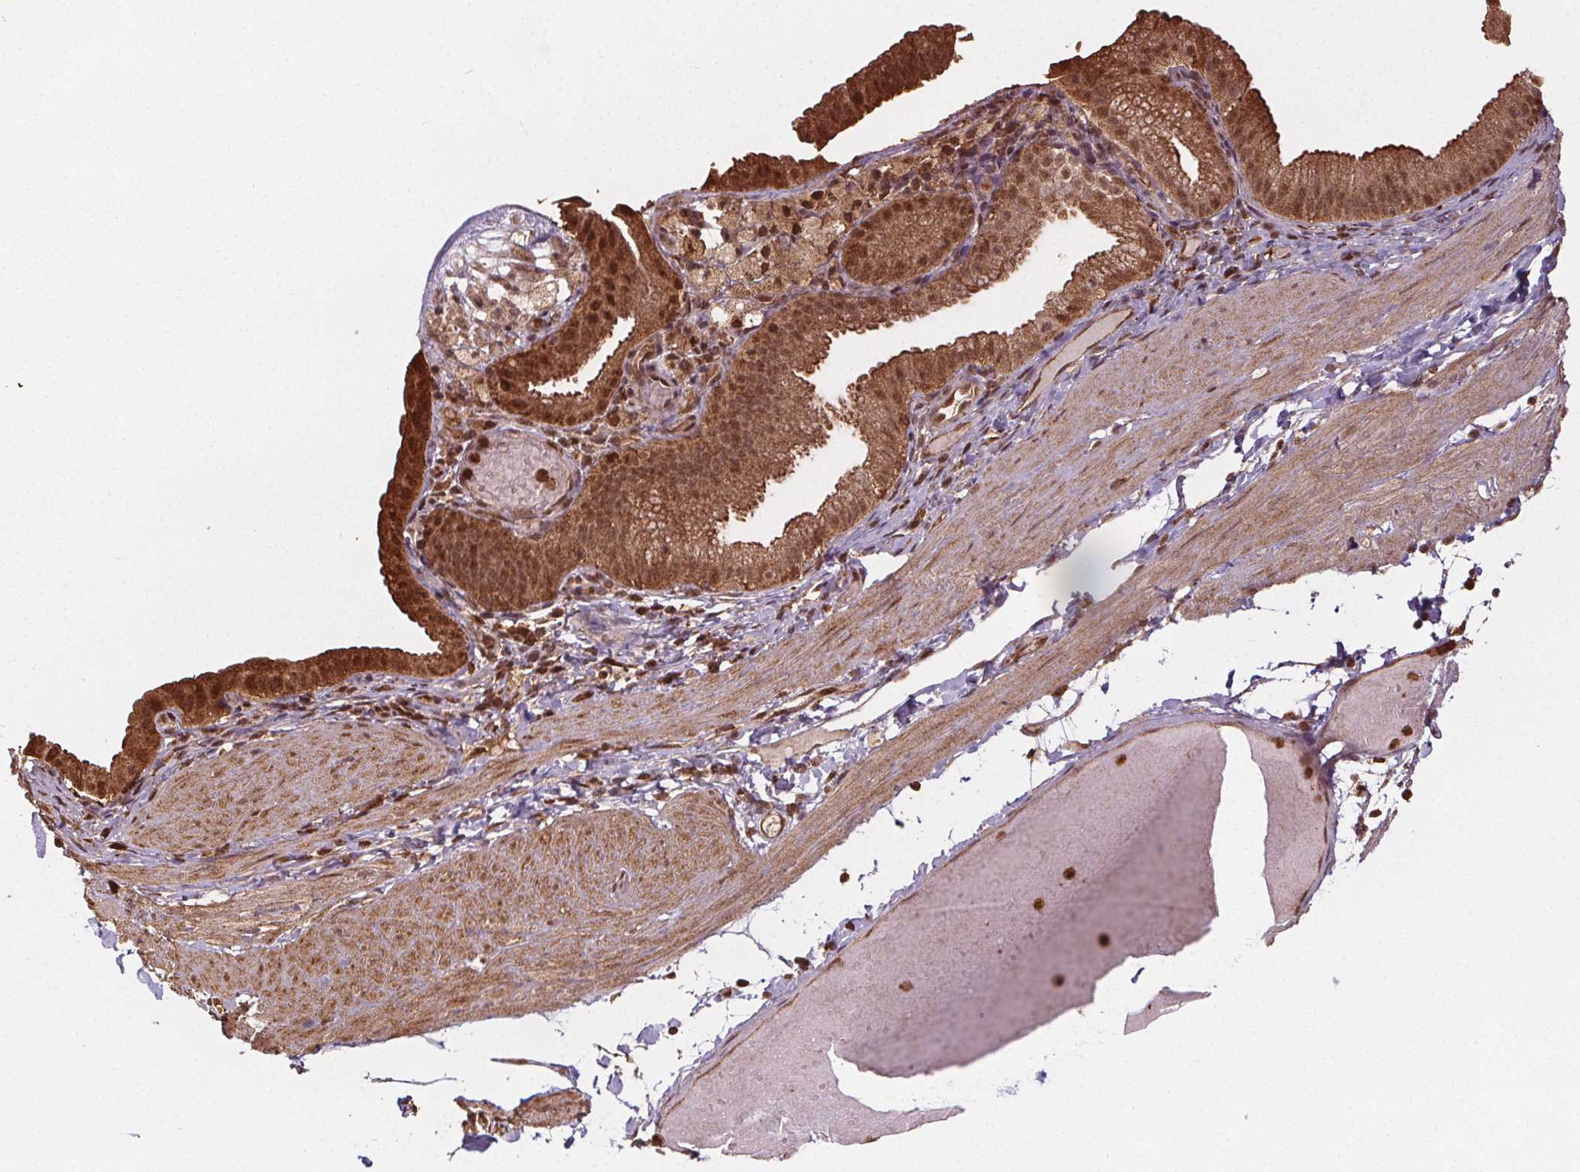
{"staining": {"intensity": "strong", "quantity": "<25%", "location": "nuclear"}, "tissue": "adipose tissue", "cell_type": "Adipocytes", "image_type": "normal", "snomed": [{"axis": "morphology", "description": "Normal tissue, NOS"}, {"axis": "topography", "description": "Gallbladder"}, {"axis": "topography", "description": "Peripheral nerve tissue"}], "caption": "Approximately <25% of adipocytes in normal adipose tissue display strong nuclear protein positivity as visualized by brown immunohistochemical staining.", "gene": "ENO1", "patient": {"sex": "female", "age": 45}}